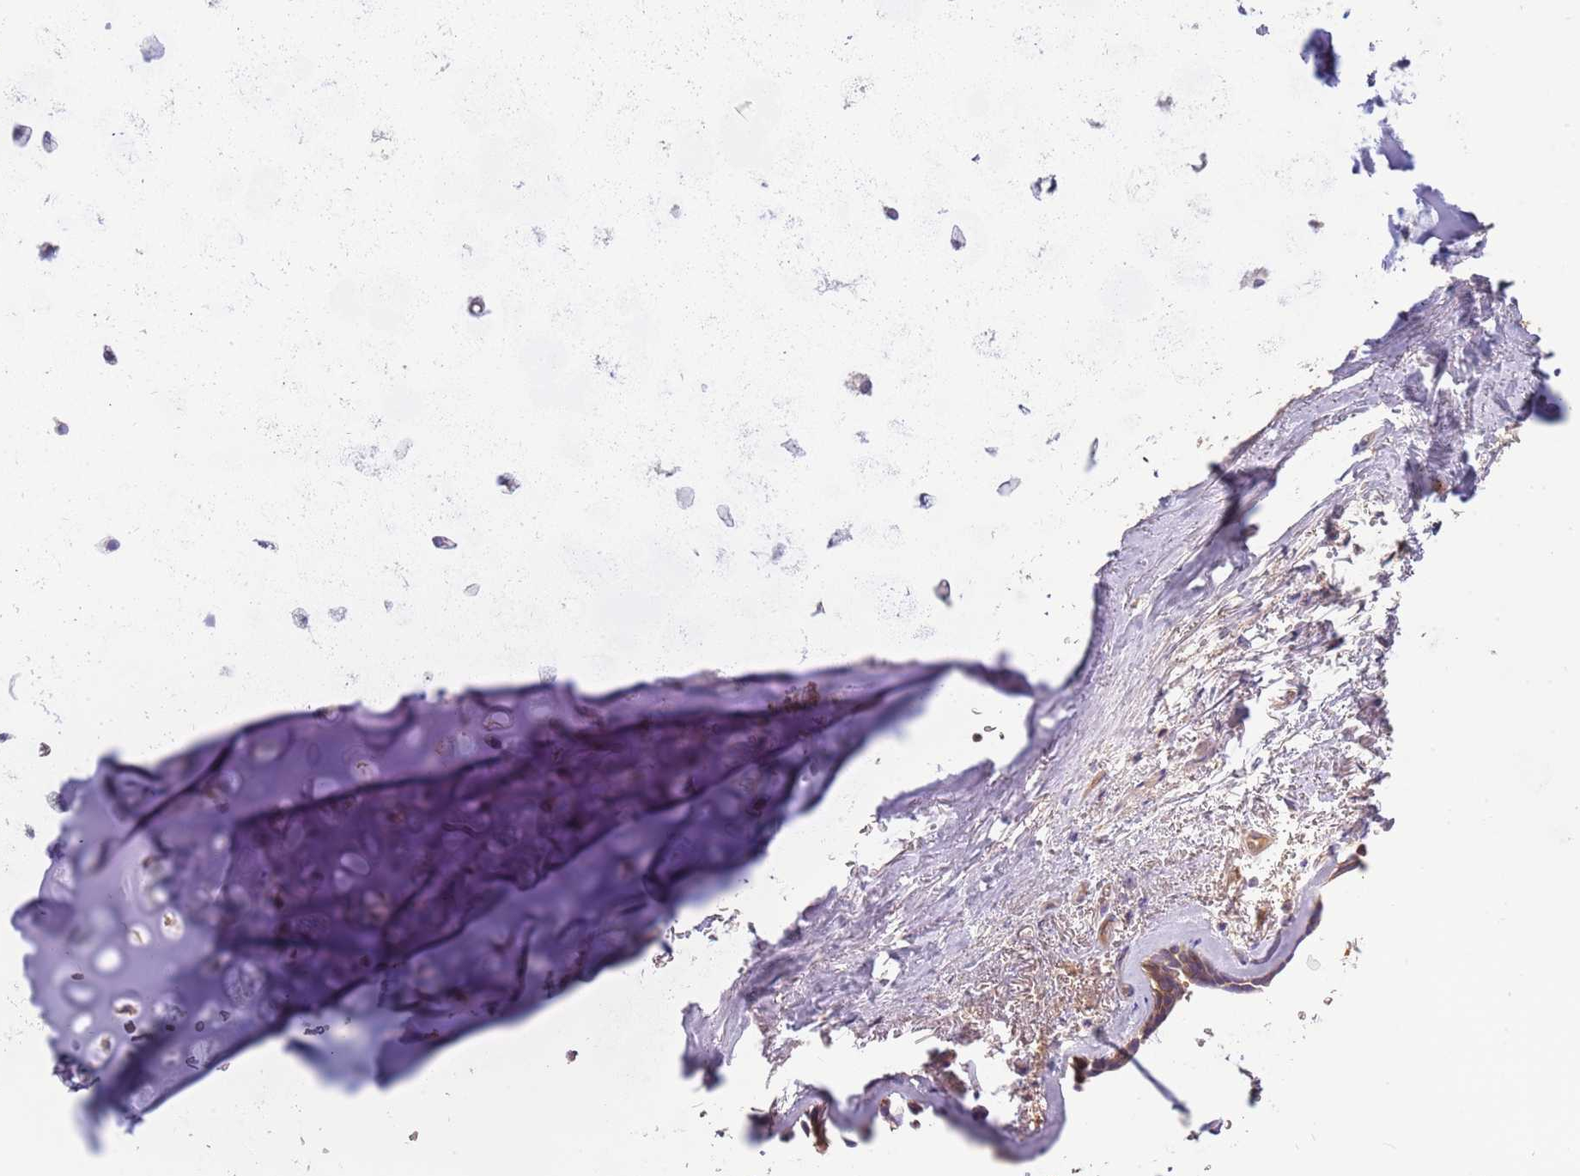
{"staining": {"intensity": "negative", "quantity": "none", "location": "none"}, "tissue": "adipose tissue", "cell_type": "Adipocytes", "image_type": "normal", "snomed": [{"axis": "morphology", "description": "Normal tissue, NOS"}, {"axis": "topography", "description": "Cartilage tissue"}], "caption": "An IHC photomicrograph of normal adipose tissue is shown. There is no staining in adipocytes of adipose tissue.", "gene": "TRMO", "patient": {"sex": "male", "age": 66}}